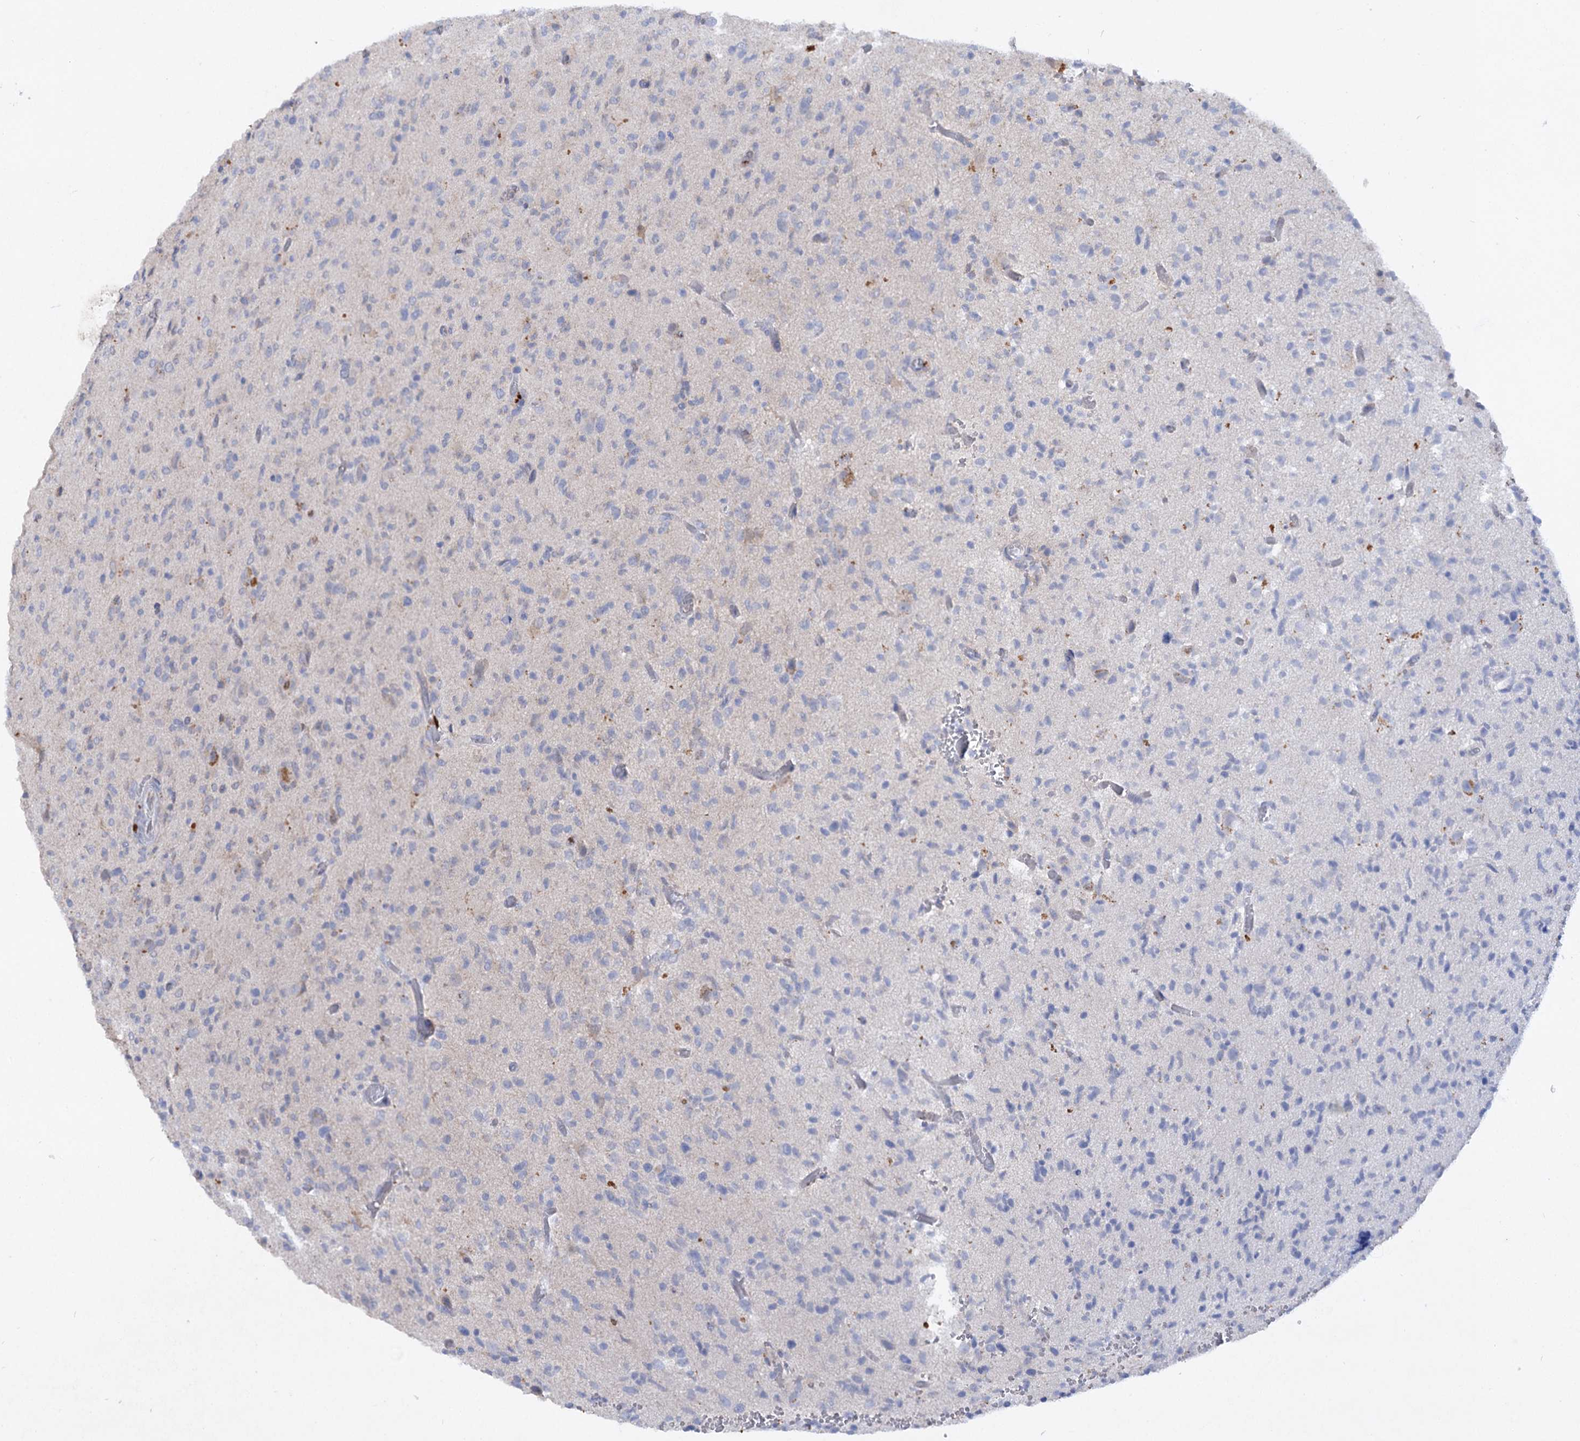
{"staining": {"intensity": "negative", "quantity": "none", "location": "none"}, "tissue": "glioma", "cell_type": "Tumor cells", "image_type": "cancer", "snomed": [{"axis": "morphology", "description": "Glioma, malignant, High grade"}, {"axis": "topography", "description": "Brain"}], "caption": "Immunohistochemical staining of glioma displays no significant expression in tumor cells. (Brightfield microscopy of DAB (3,3'-diaminobenzidine) immunohistochemistry (IHC) at high magnification).", "gene": "ATP4A", "patient": {"sex": "female", "age": 57}}